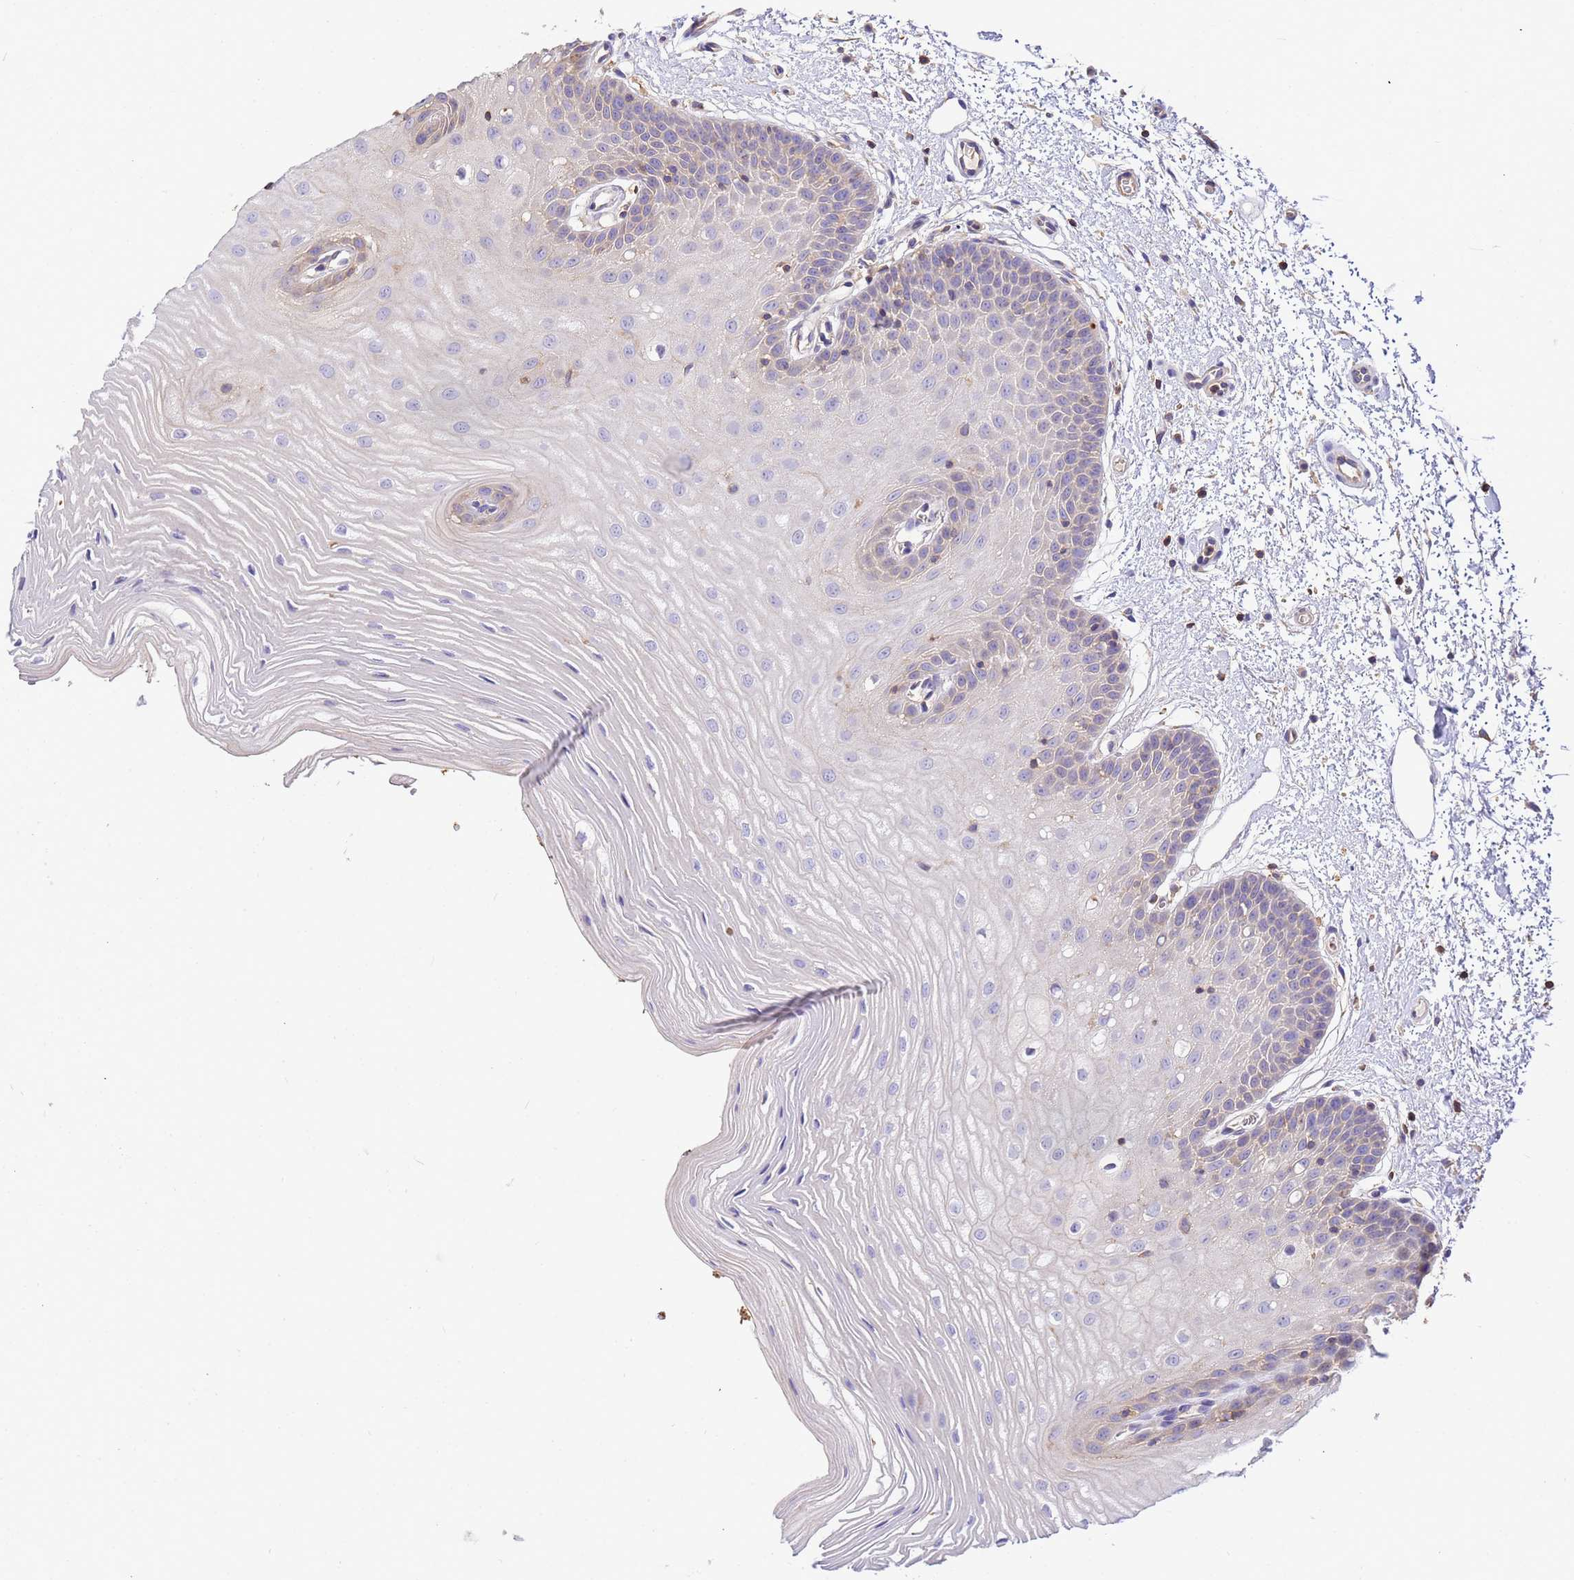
{"staining": {"intensity": "weak", "quantity": "<25%", "location": "cytoplasmic/membranous"}, "tissue": "oral mucosa", "cell_type": "Squamous epithelial cells", "image_type": "normal", "snomed": [{"axis": "morphology", "description": "Normal tissue, NOS"}, {"axis": "topography", "description": "Oral tissue"}, {"axis": "topography", "description": "Tounge, NOS"}], "caption": "DAB immunohistochemical staining of normal oral mucosa reveals no significant positivity in squamous epithelial cells.", "gene": "WDR64", "patient": {"sex": "female", "age": 73}}